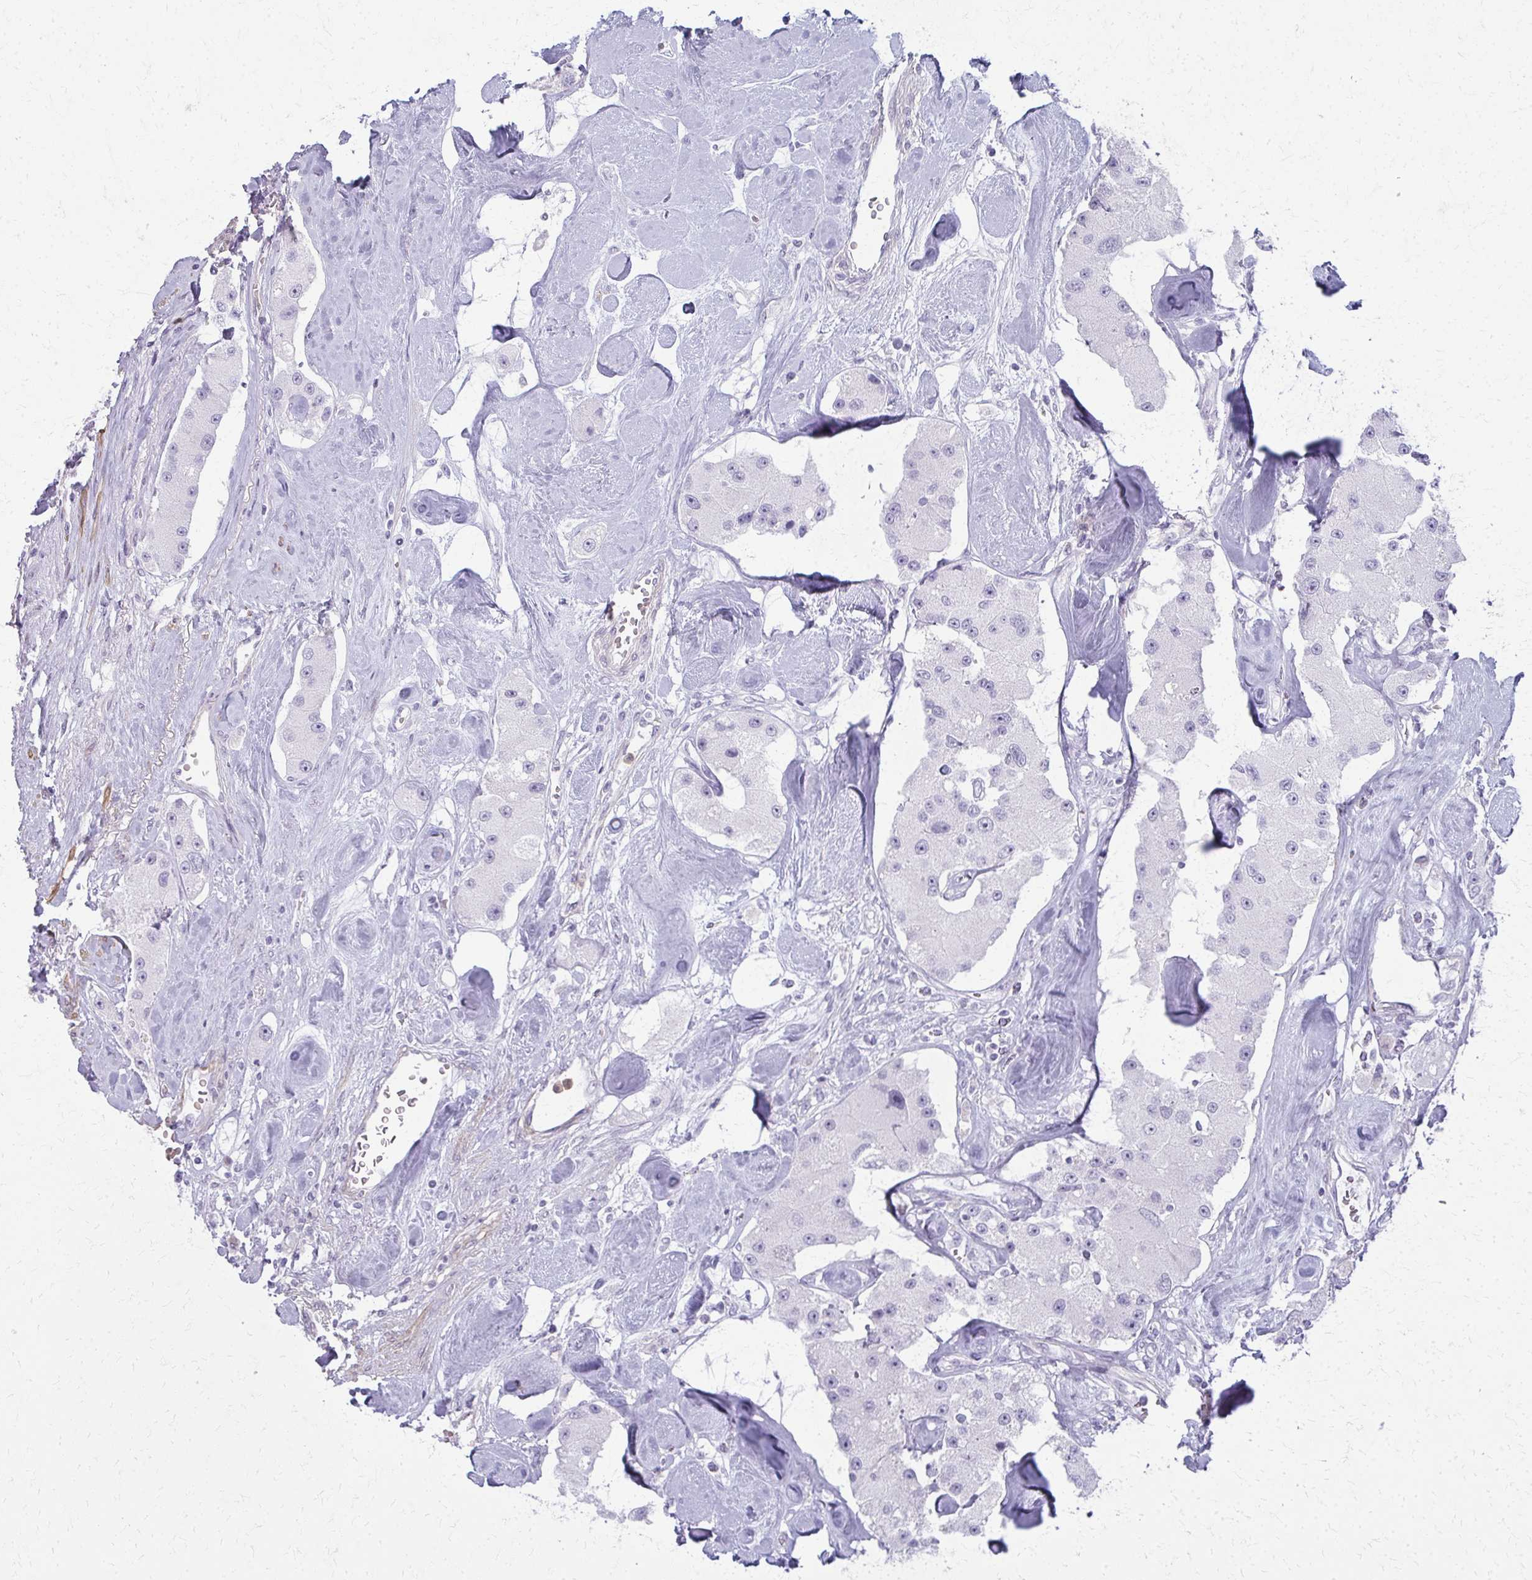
{"staining": {"intensity": "negative", "quantity": "none", "location": "none"}, "tissue": "carcinoid", "cell_type": "Tumor cells", "image_type": "cancer", "snomed": [{"axis": "morphology", "description": "Carcinoid, malignant, NOS"}, {"axis": "topography", "description": "Pancreas"}], "caption": "IHC image of neoplastic tissue: human malignant carcinoid stained with DAB (3,3'-diaminobenzidine) exhibits no significant protein positivity in tumor cells. (DAB (3,3'-diaminobenzidine) immunohistochemistry, high magnification).", "gene": "CA3", "patient": {"sex": "male", "age": 41}}